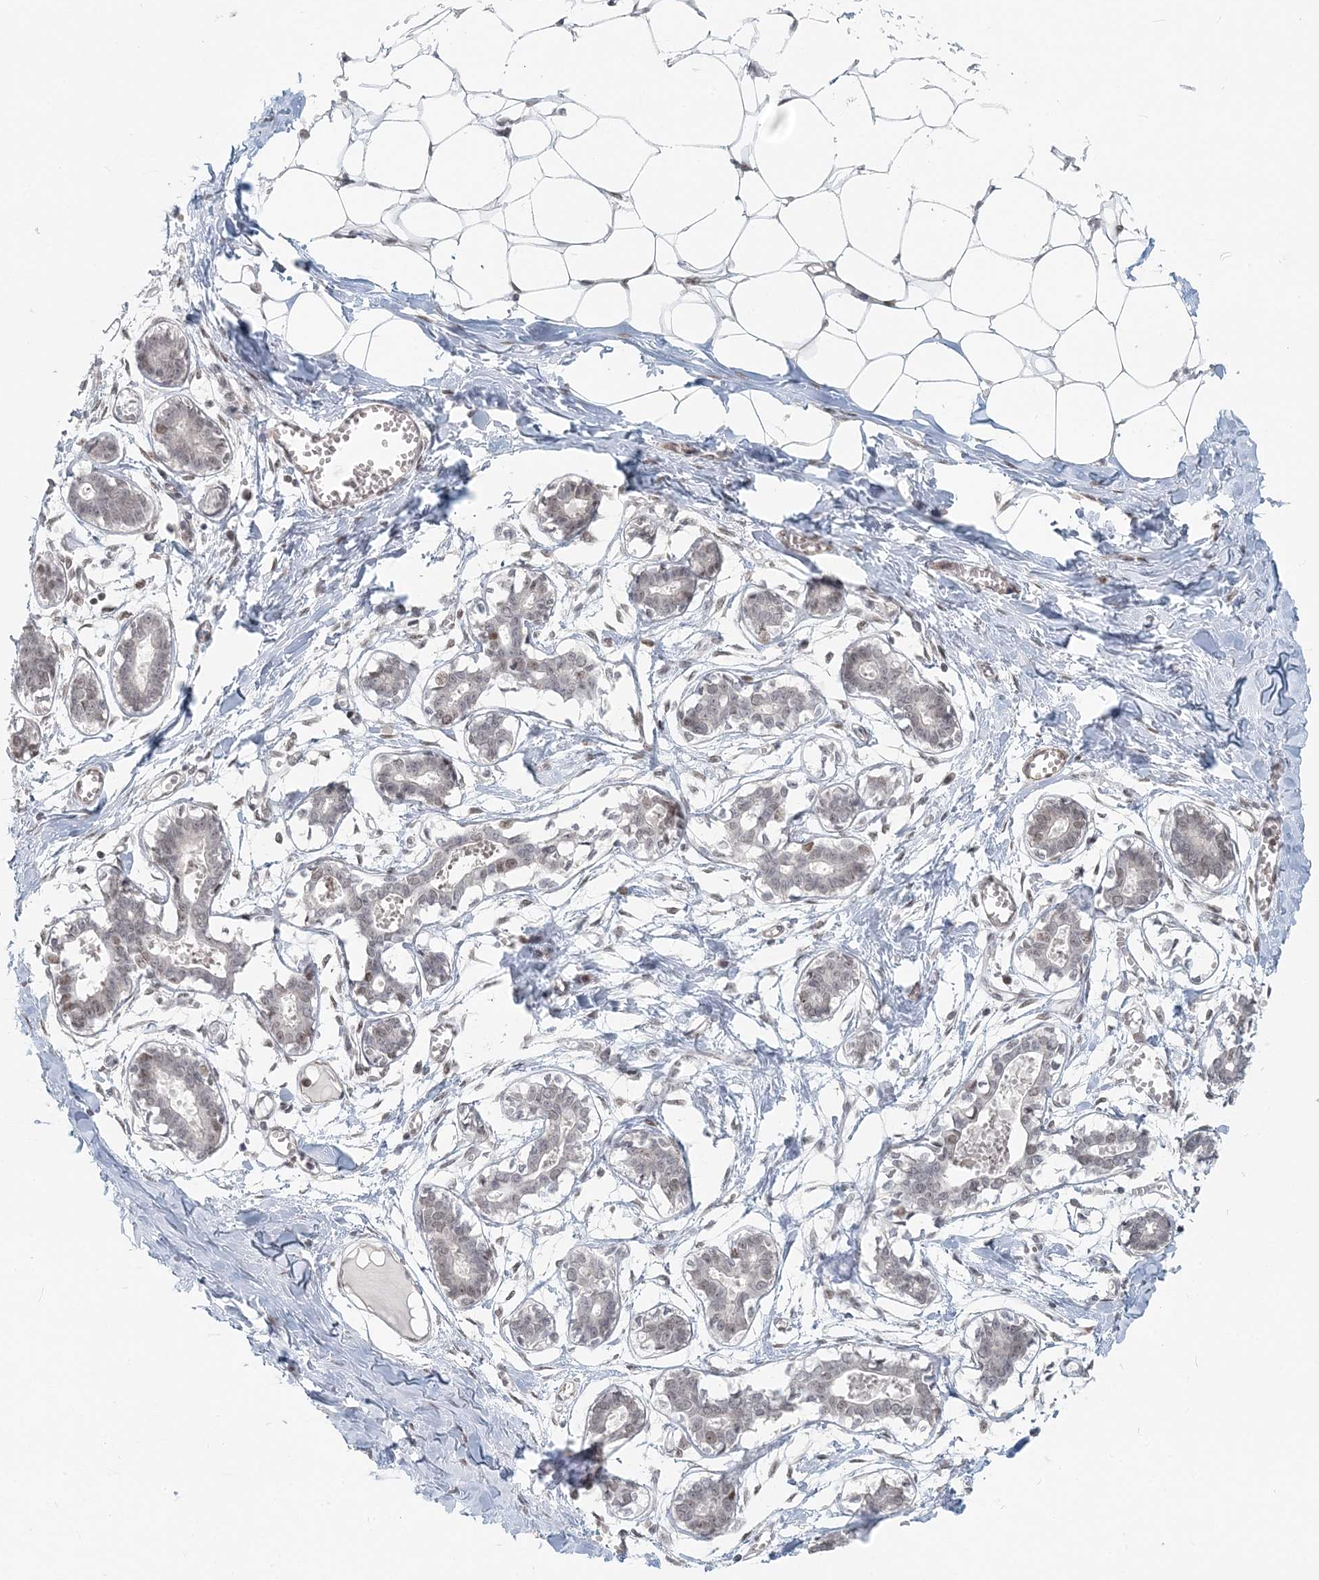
{"staining": {"intensity": "negative", "quantity": "none", "location": "none"}, "tissue": "breast", "cell_type": "Adipocytes", "image_type": "normal", "snomed": [{"axis": "morphology", "description": "Normal tissue, NOS"}, {"axis": "topography", "description": "Breast"}], "caption": "Protein analysis of normal breast displays no significant expression in adipocytes.", "gene": "BAZ1B", "patient": {"sex": "female", "age": 27}}